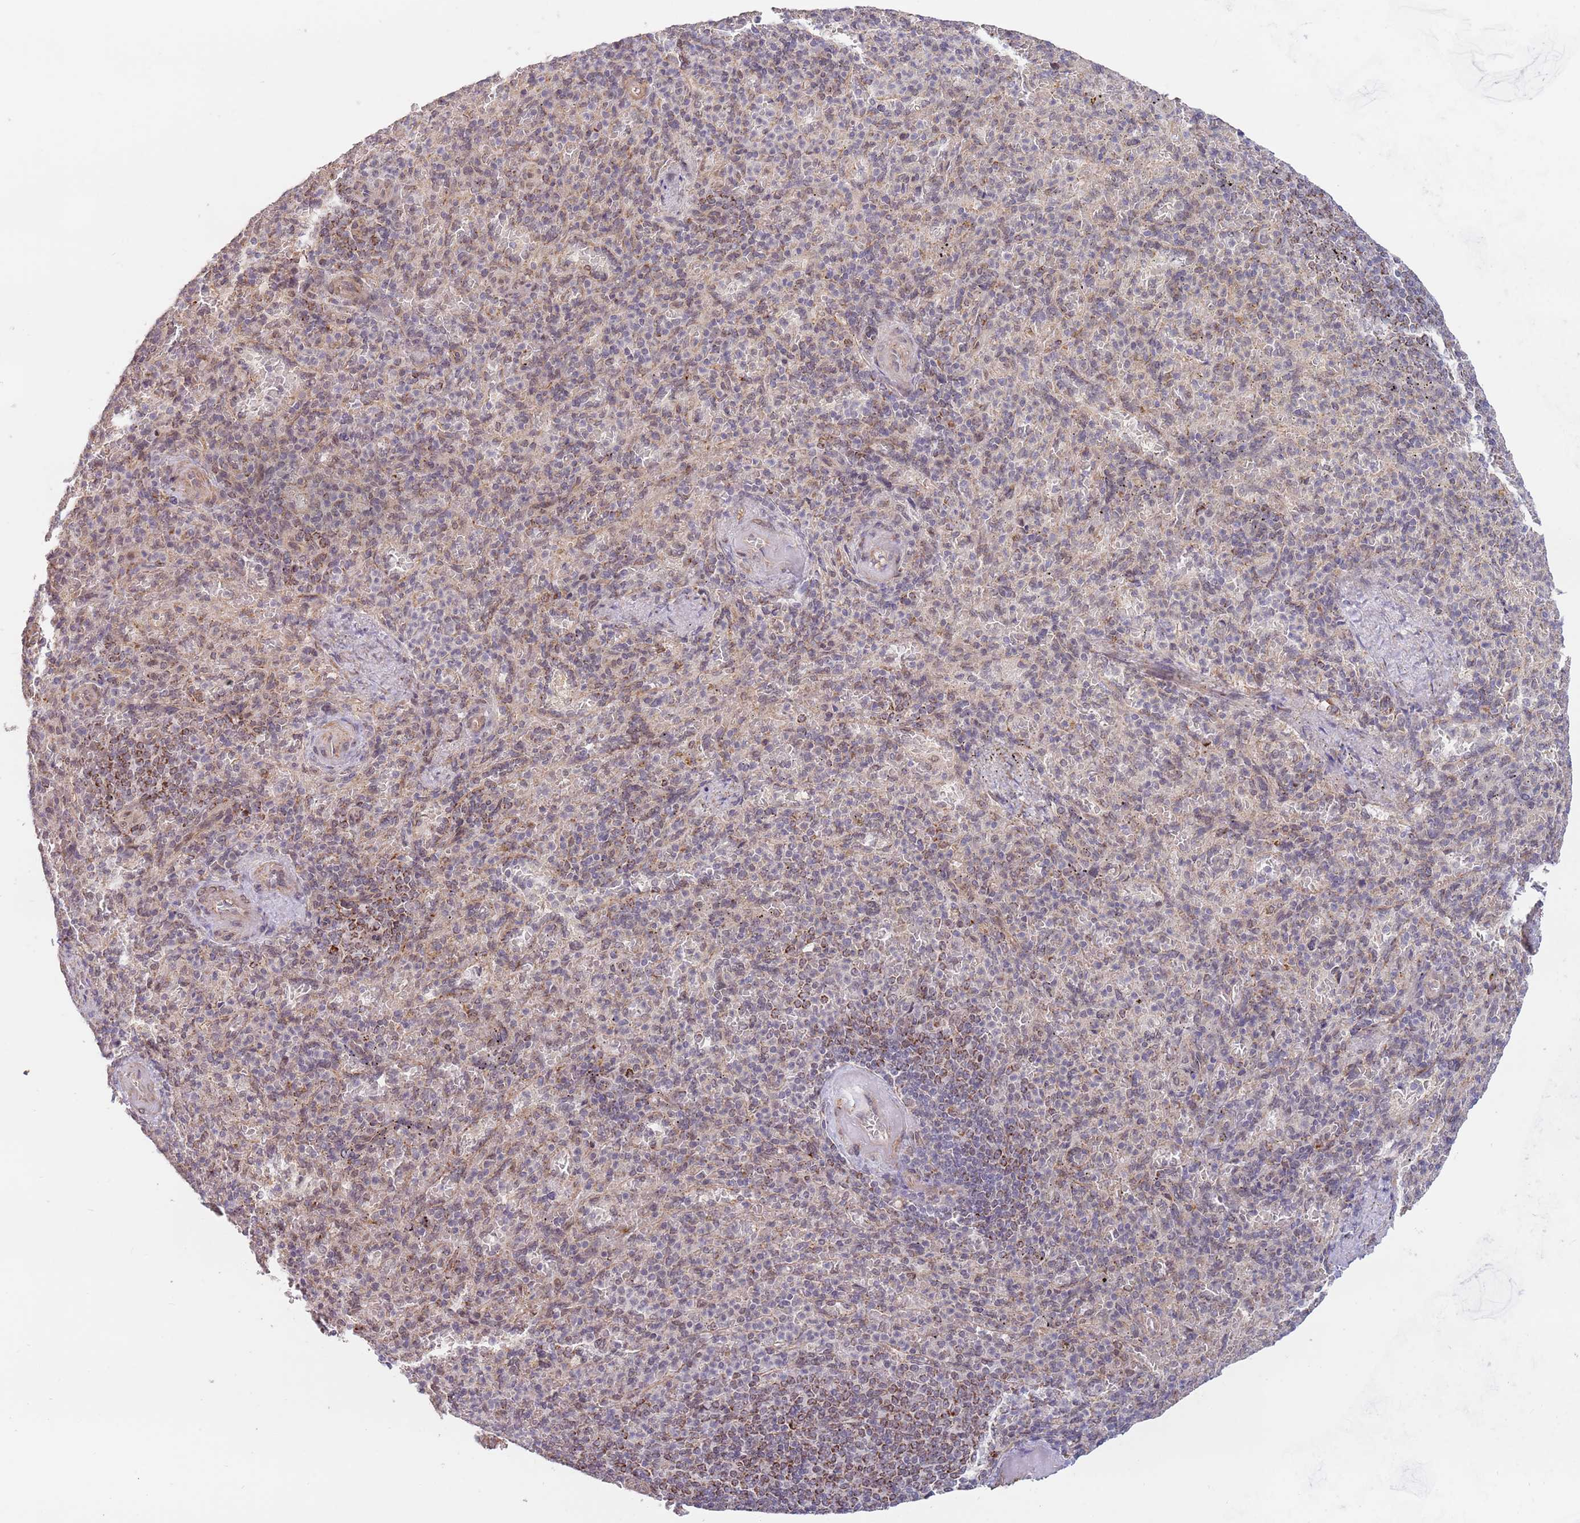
{"staining": {"intensity": "moderate", "quantity": "25%-75%", "location": "cytoplasmic/membranous"}, "tissue": "spleen", "cell_type": "Cells in red pulp", "image_type": "normal", "snomed": [{"axis": "morphology", "description": "Normal tissue, NOS"}, {"axis": "topography", "description": "Spleen"}], "caption": "IHC image of unremarkable spleen stained for a protein (brown), which demonstrates medium levels of moderate cytoplasmic/membranous positivity in approximately 25%-75% of cells in red pulp.", "gene": "UQCC3", "patient": {"sex": "female", "age": 74}}